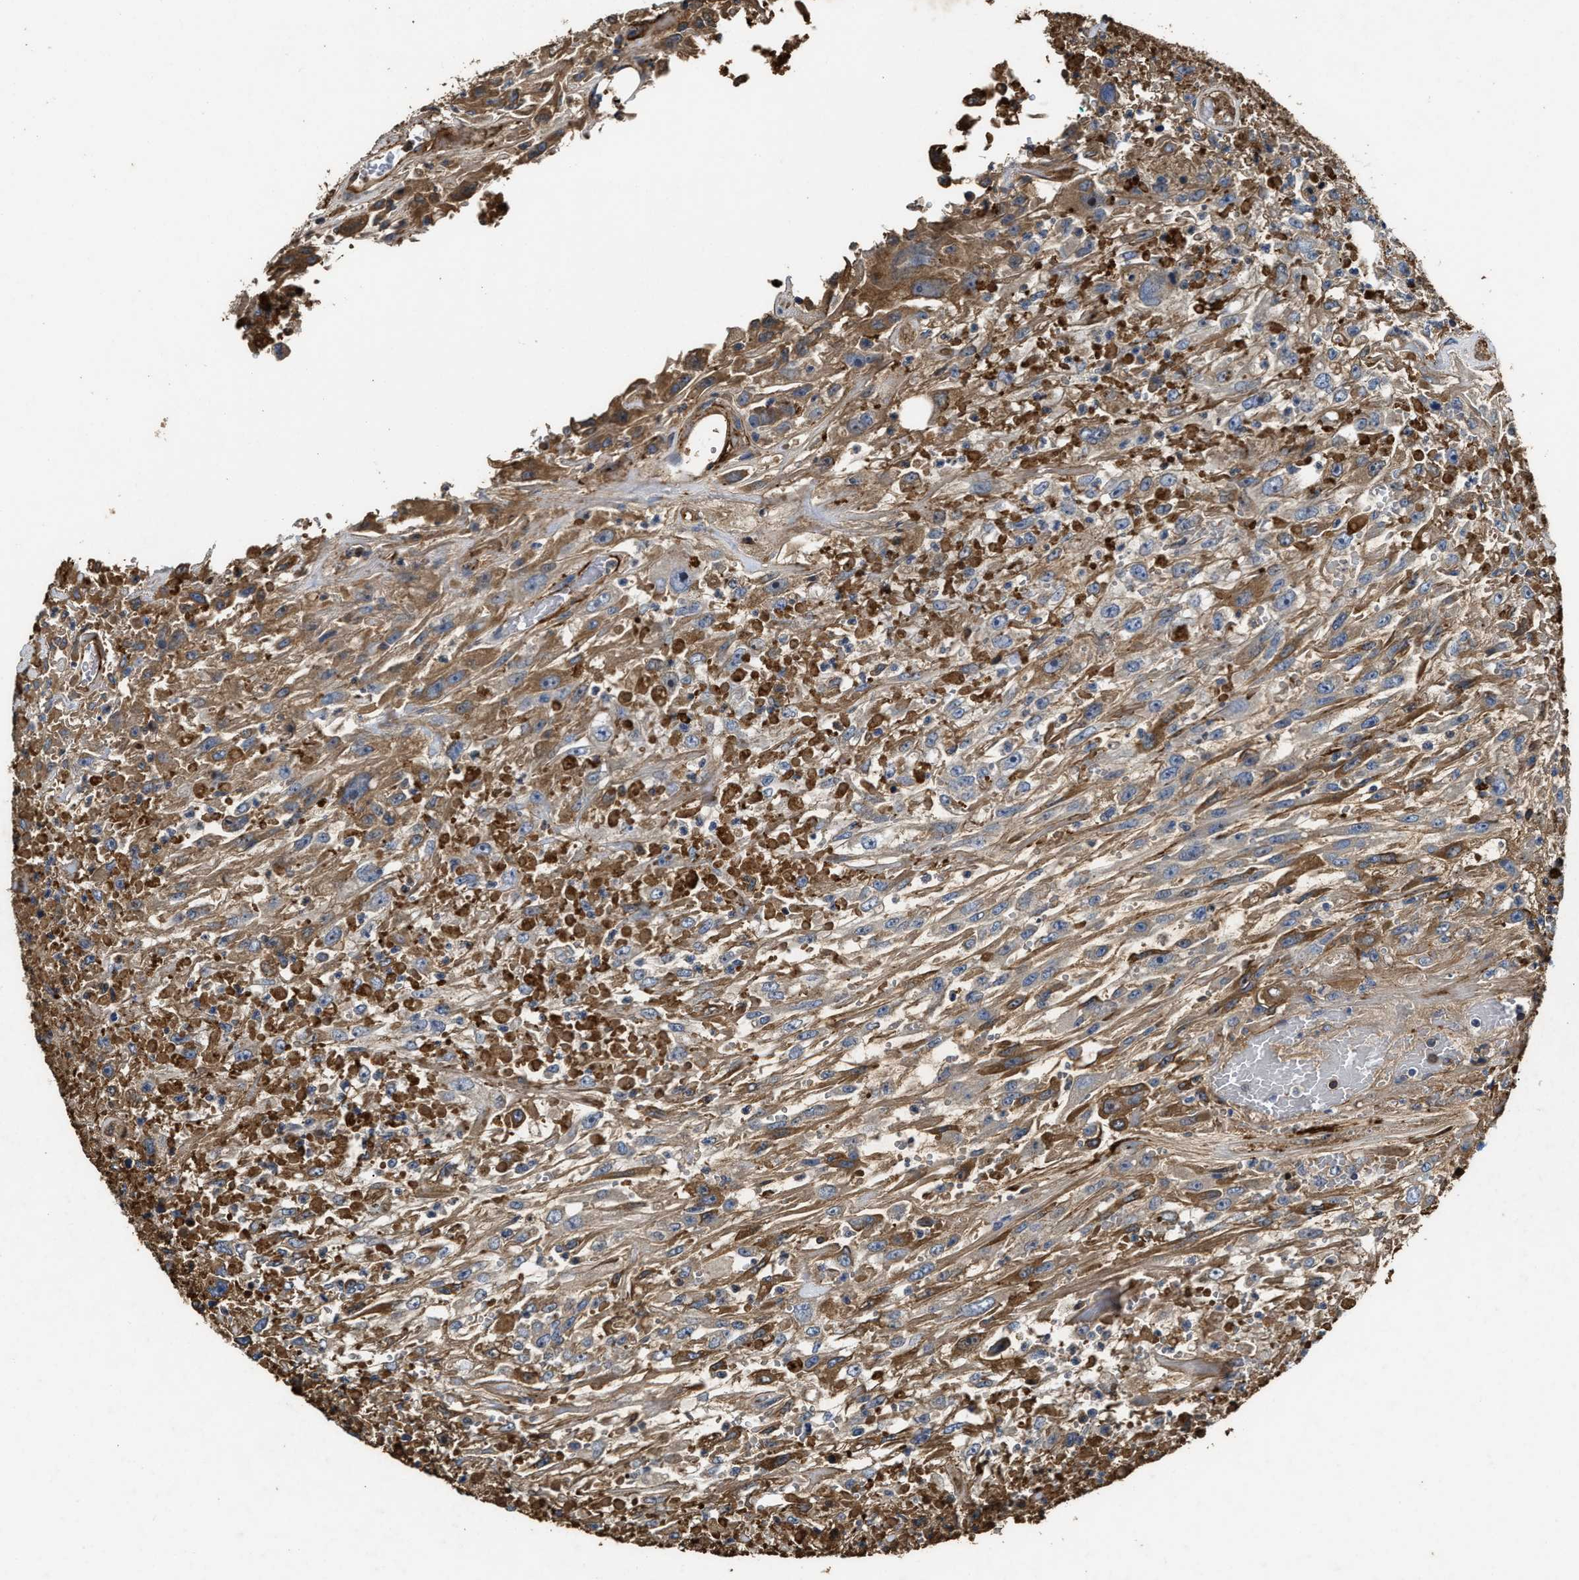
{"staining": {"intensity": "moderate", "quantity": ">75%", "location": "cytoplasmic/membranous"}, "tissue": "urothelial cancer", "cell_type": "Tumor cells", "image_type": "cancer", "snomed": [{"axis": "morphology", "description": "Urothelial carcinoma, High grade"}, {"axis": "topography", "description": "Urinary bladder"}], "caption": "High-grade urothelial carcinoma stained with a brown dye reveals moderate cytoplasmic/membranous positive expression in approximately >75% of tumor cells.", "gene": "C3", "patient": {"sex": "male", "age": 46}}